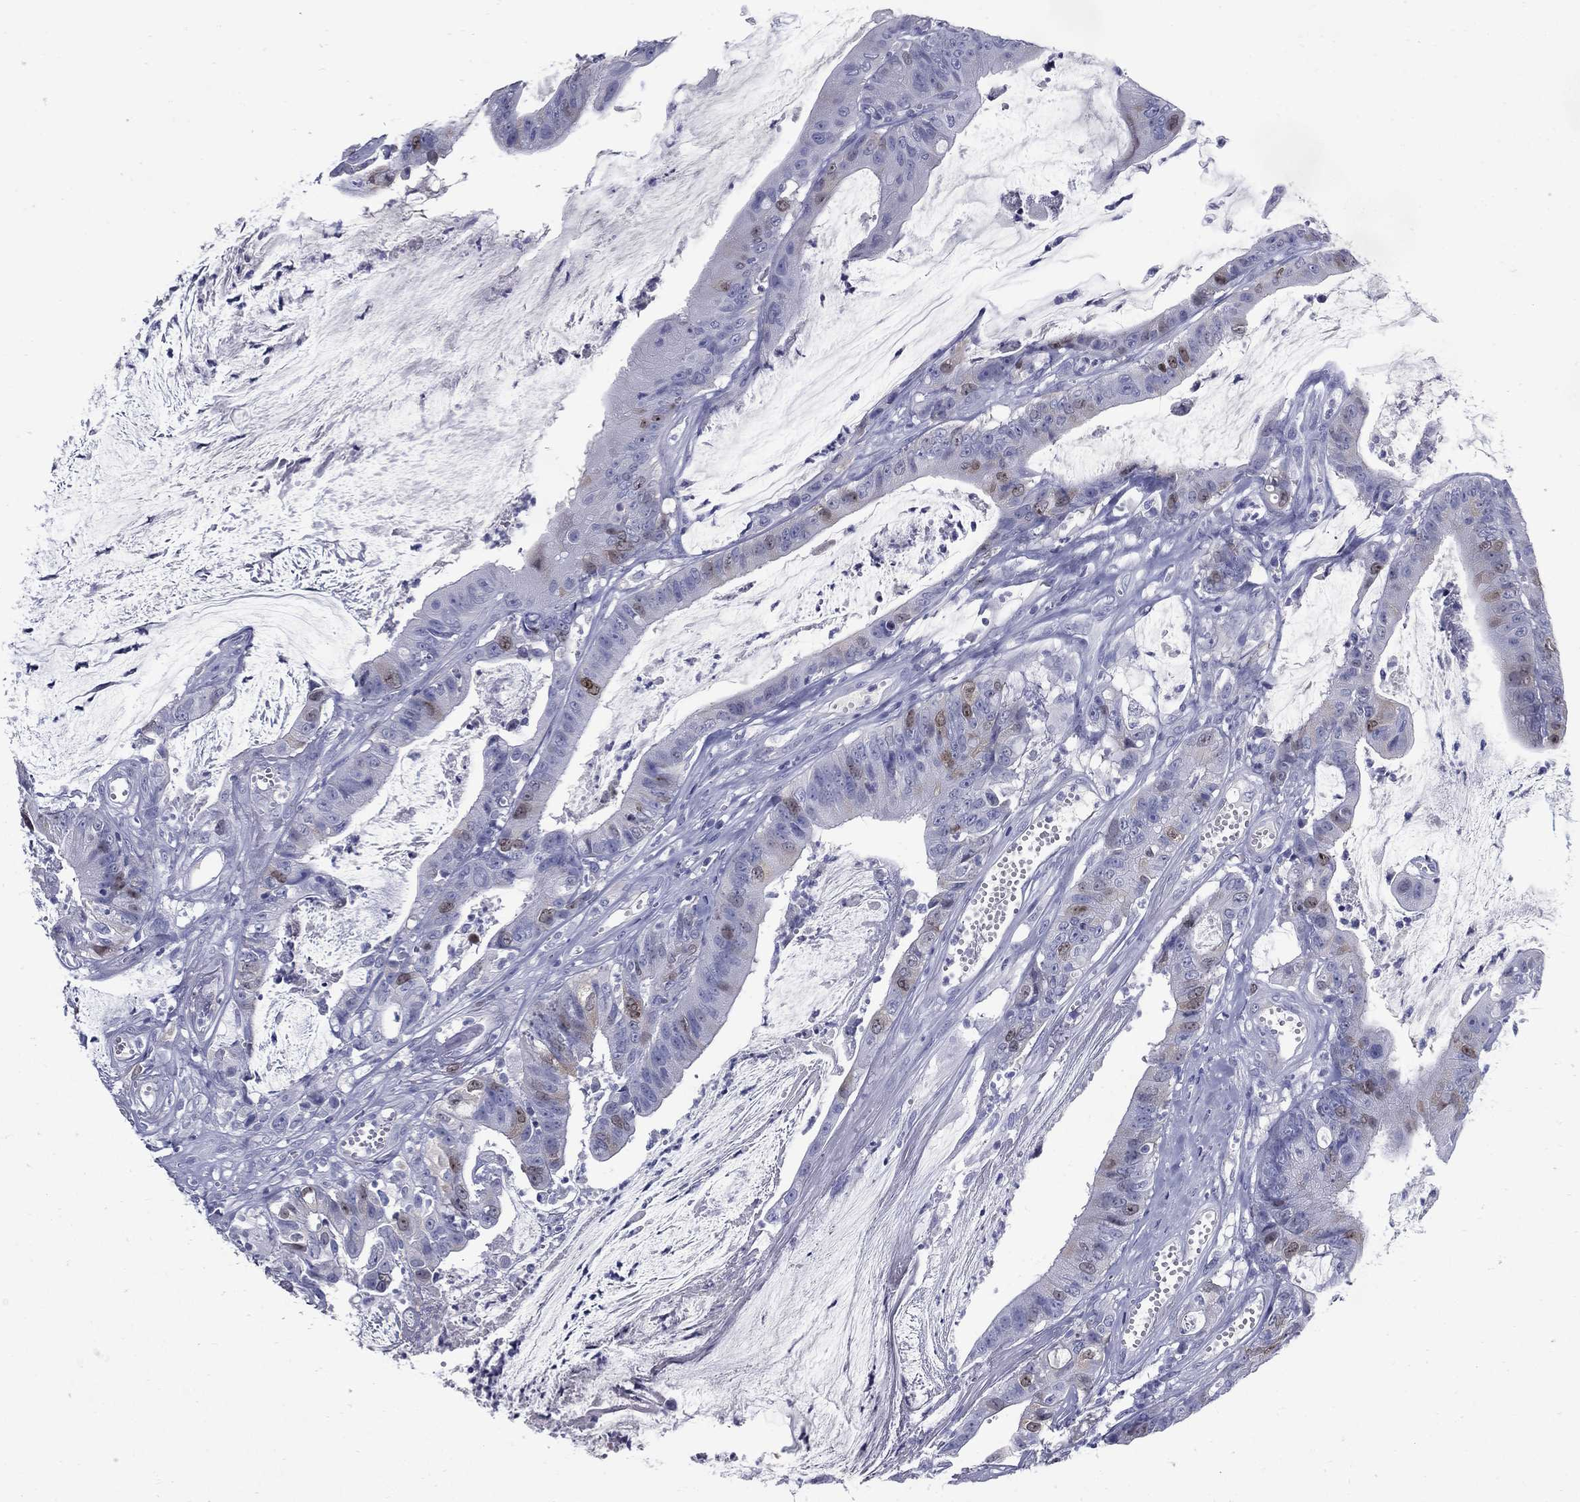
{"staining": {"intensity": "moderate", "quantity": "<25%", "location": "nuclear"}, "tissue": "colorectal cancer", "cell_type": "Tumor cells", "image_type": "cancer", "snomed": [{"axis": "morphology", "description": "Adenocarcinoma, NOS"}, {"axis": "topography", "description": "Colon"}], "caption": "Human colorectal adenocarcinoma stained for a protein (brown) displays moderate nuclear positive expression in about <25% of tumor cells.", "gene": "KIF2C", "patient": {"sex": "female", "age": 69}}